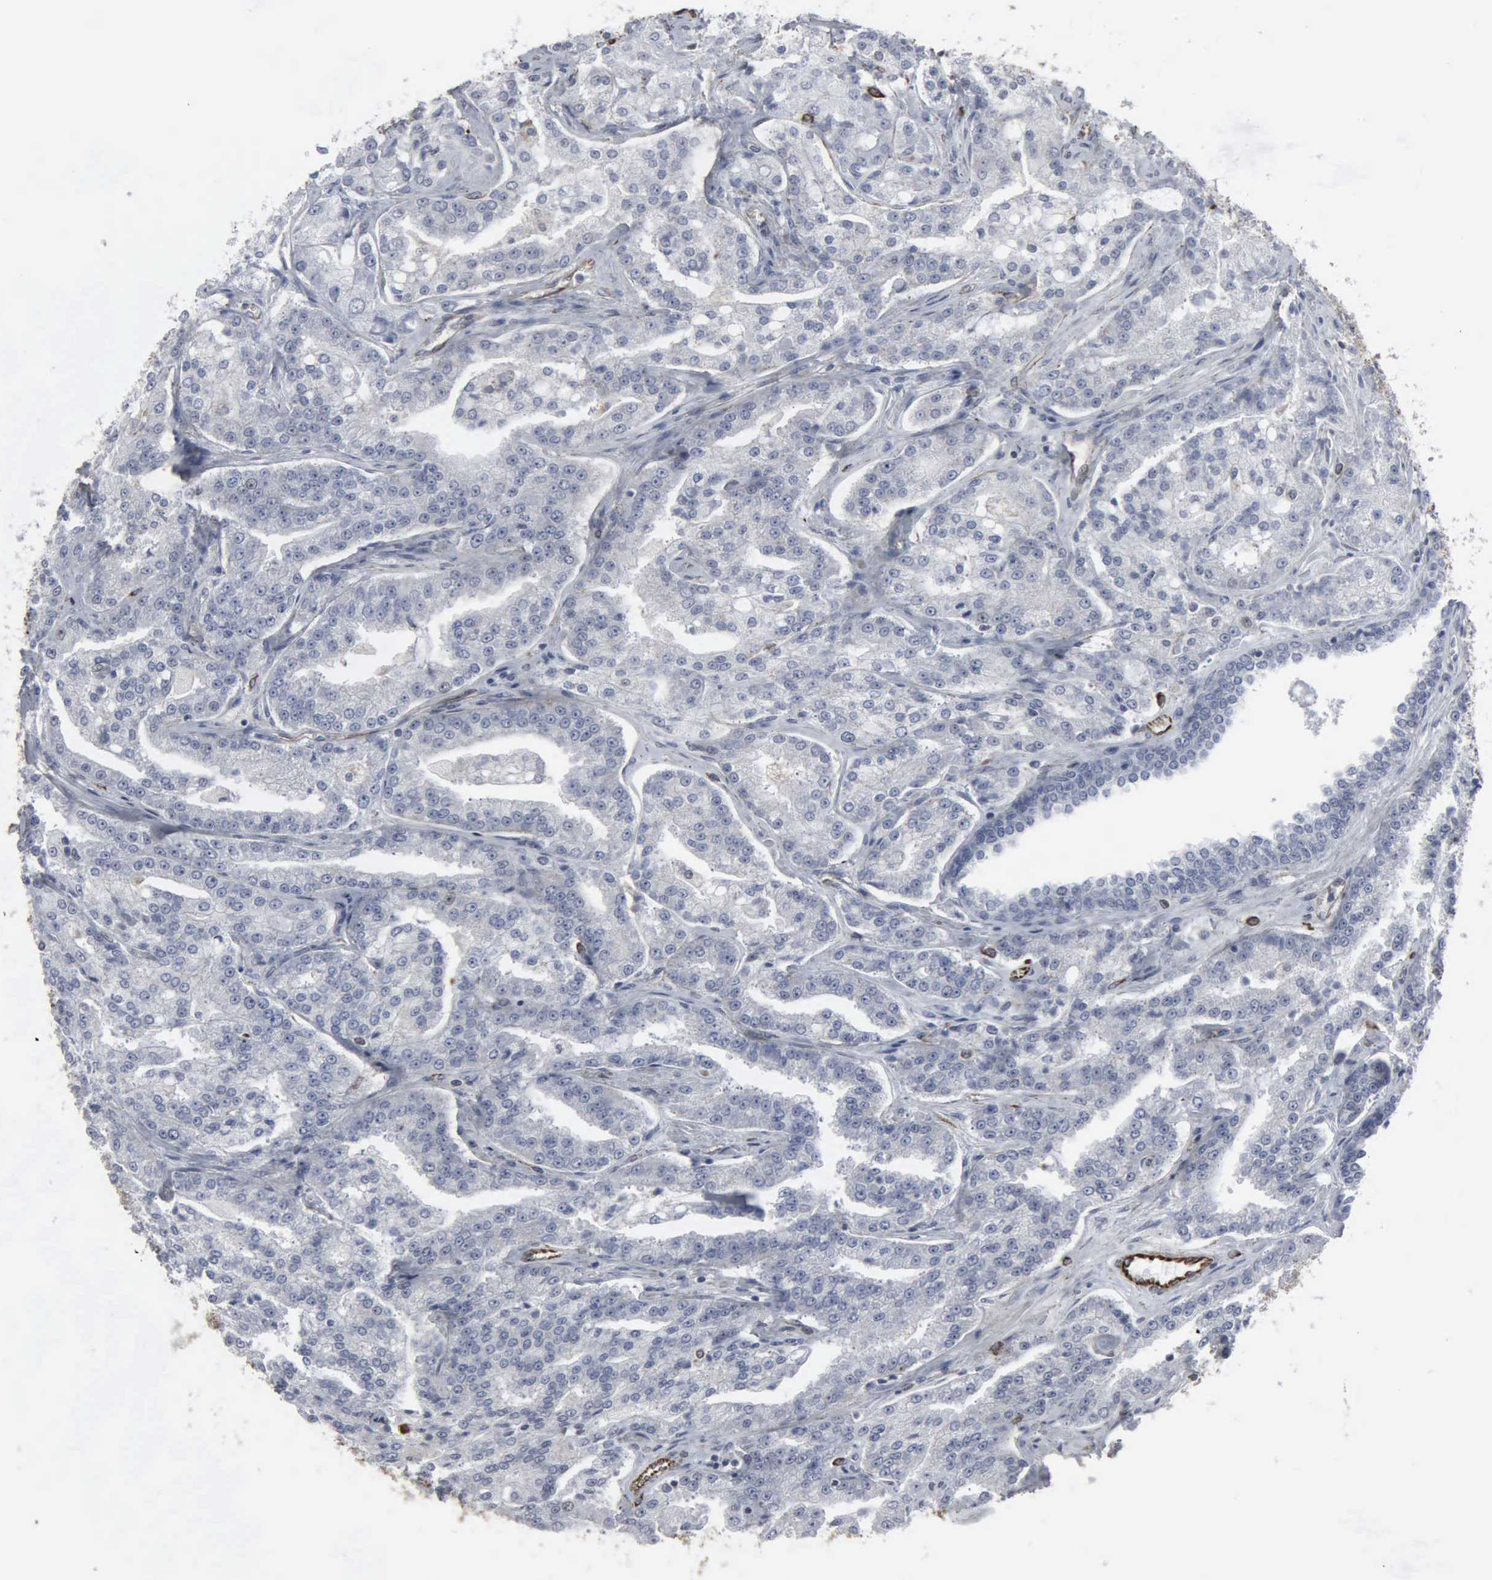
{"staining": {"intensity": "negative", "quantity": "none", "location": "none"}, "tissue": "prostate cancer", "cell_type": "Tumor cells", "image_type": "cancer", "snomed": [{"axis": "morphology", "description": "Adenocarcinoma, Medium grade"}, {"axis": "topography", "description": "Prostate"}], "caption": "High magnification brightfield microscopy of adenocarcinoma (medium-grade) (prostate) stained with DAB (brown) and counterstained with hematoxylin (blue): tumor cells show no significant expression.", "gene": "CCNE1", "patient": {"sex": "male", "age": 72}}